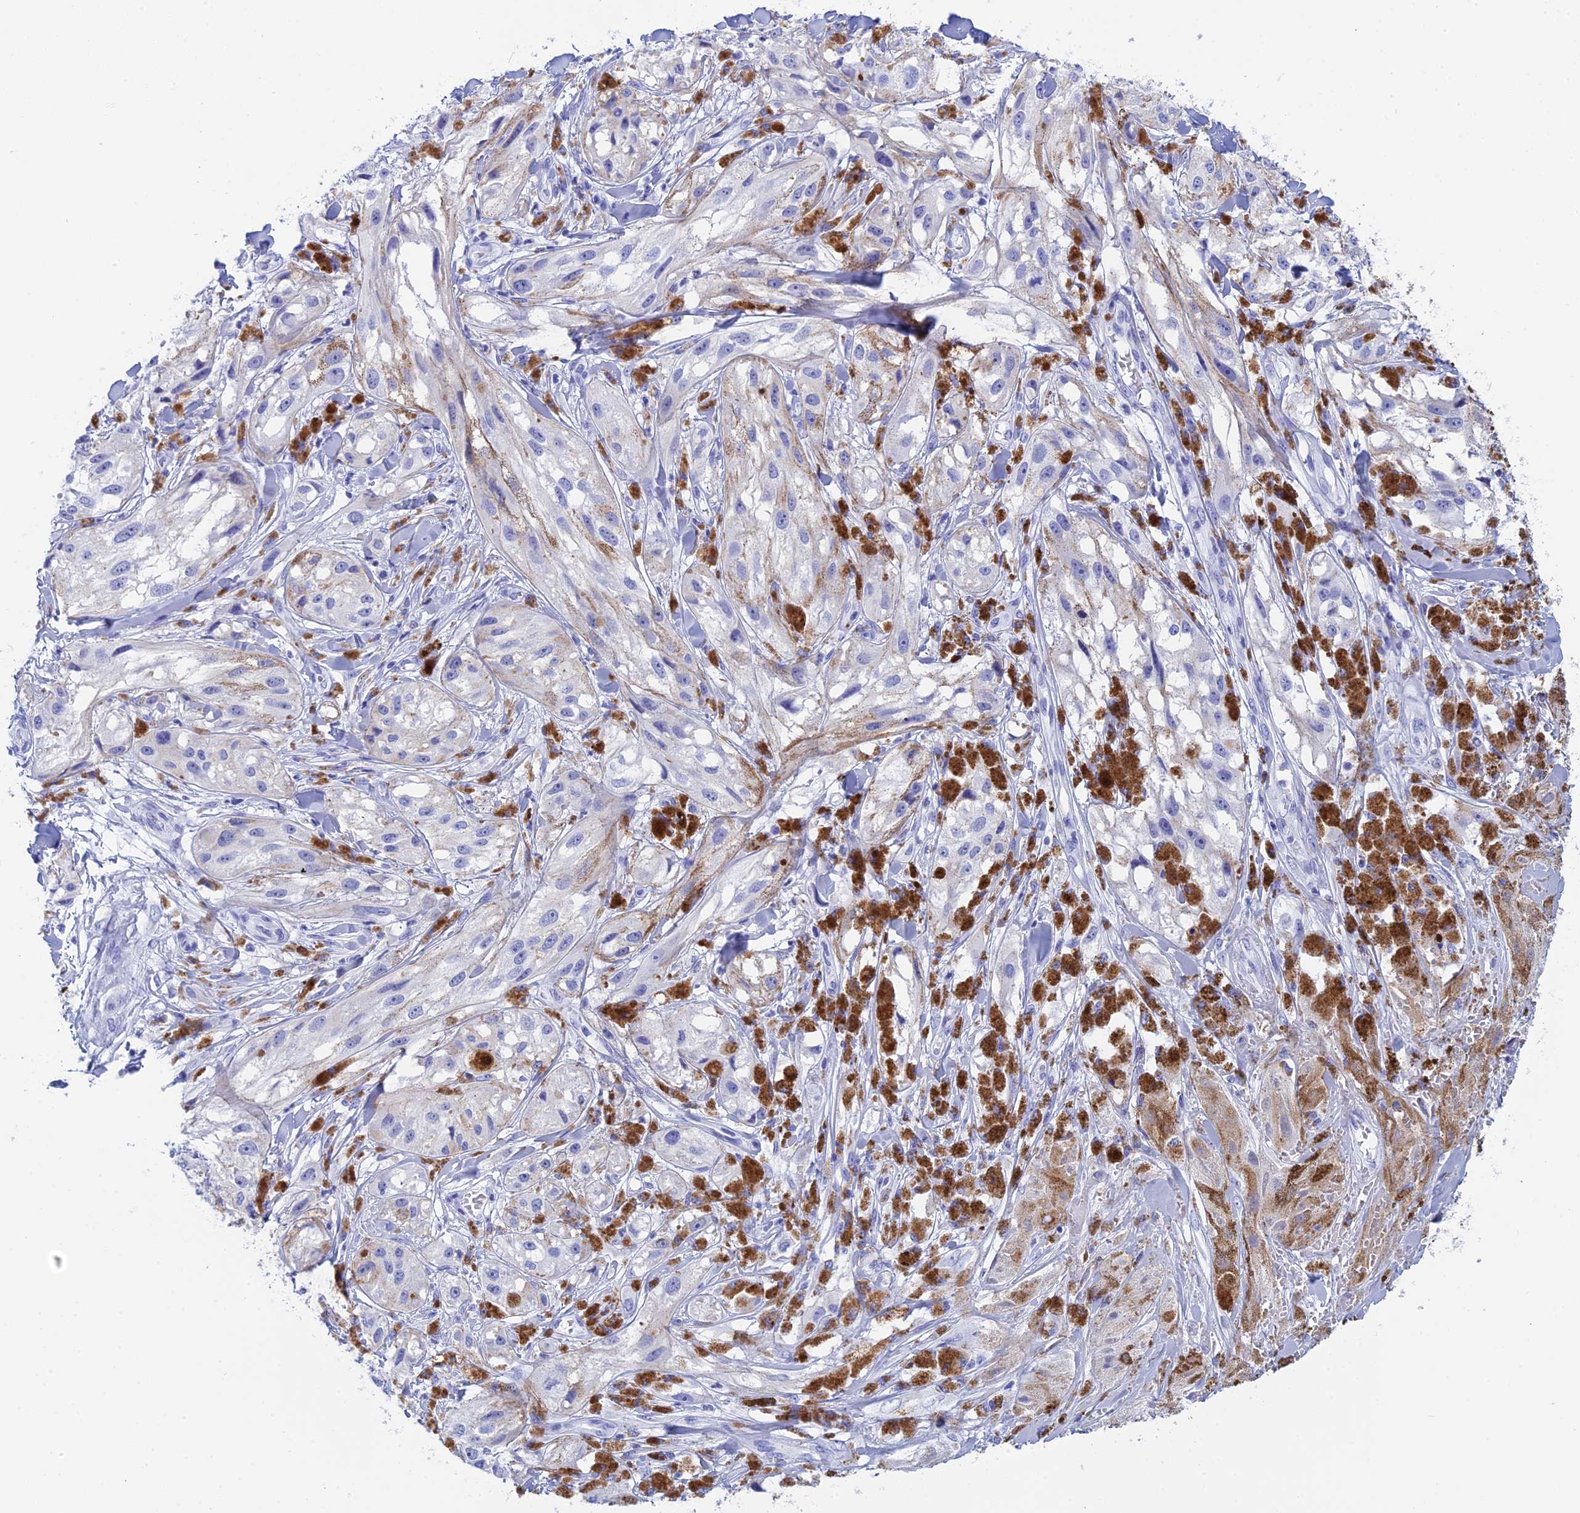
{"staining": {"intensity": "negative", "quantity": "none", "location": "none"}, "tissue": "melanoma", "cell_type": "Tumor cells", "image_type": "cancer", "snomed": [{"axis": "morphology", "description": "Malignant melanoma, NOS"}, {"axis": "topography", "description": "Skin"}], "caption": "An immunohistochemistry photomicrograph of malignant melanoma is shown. There is no staining in tumor cells of malignant melanoma.", "gene": "TEX101", "patient": {"sex": "male", "age": 88}}